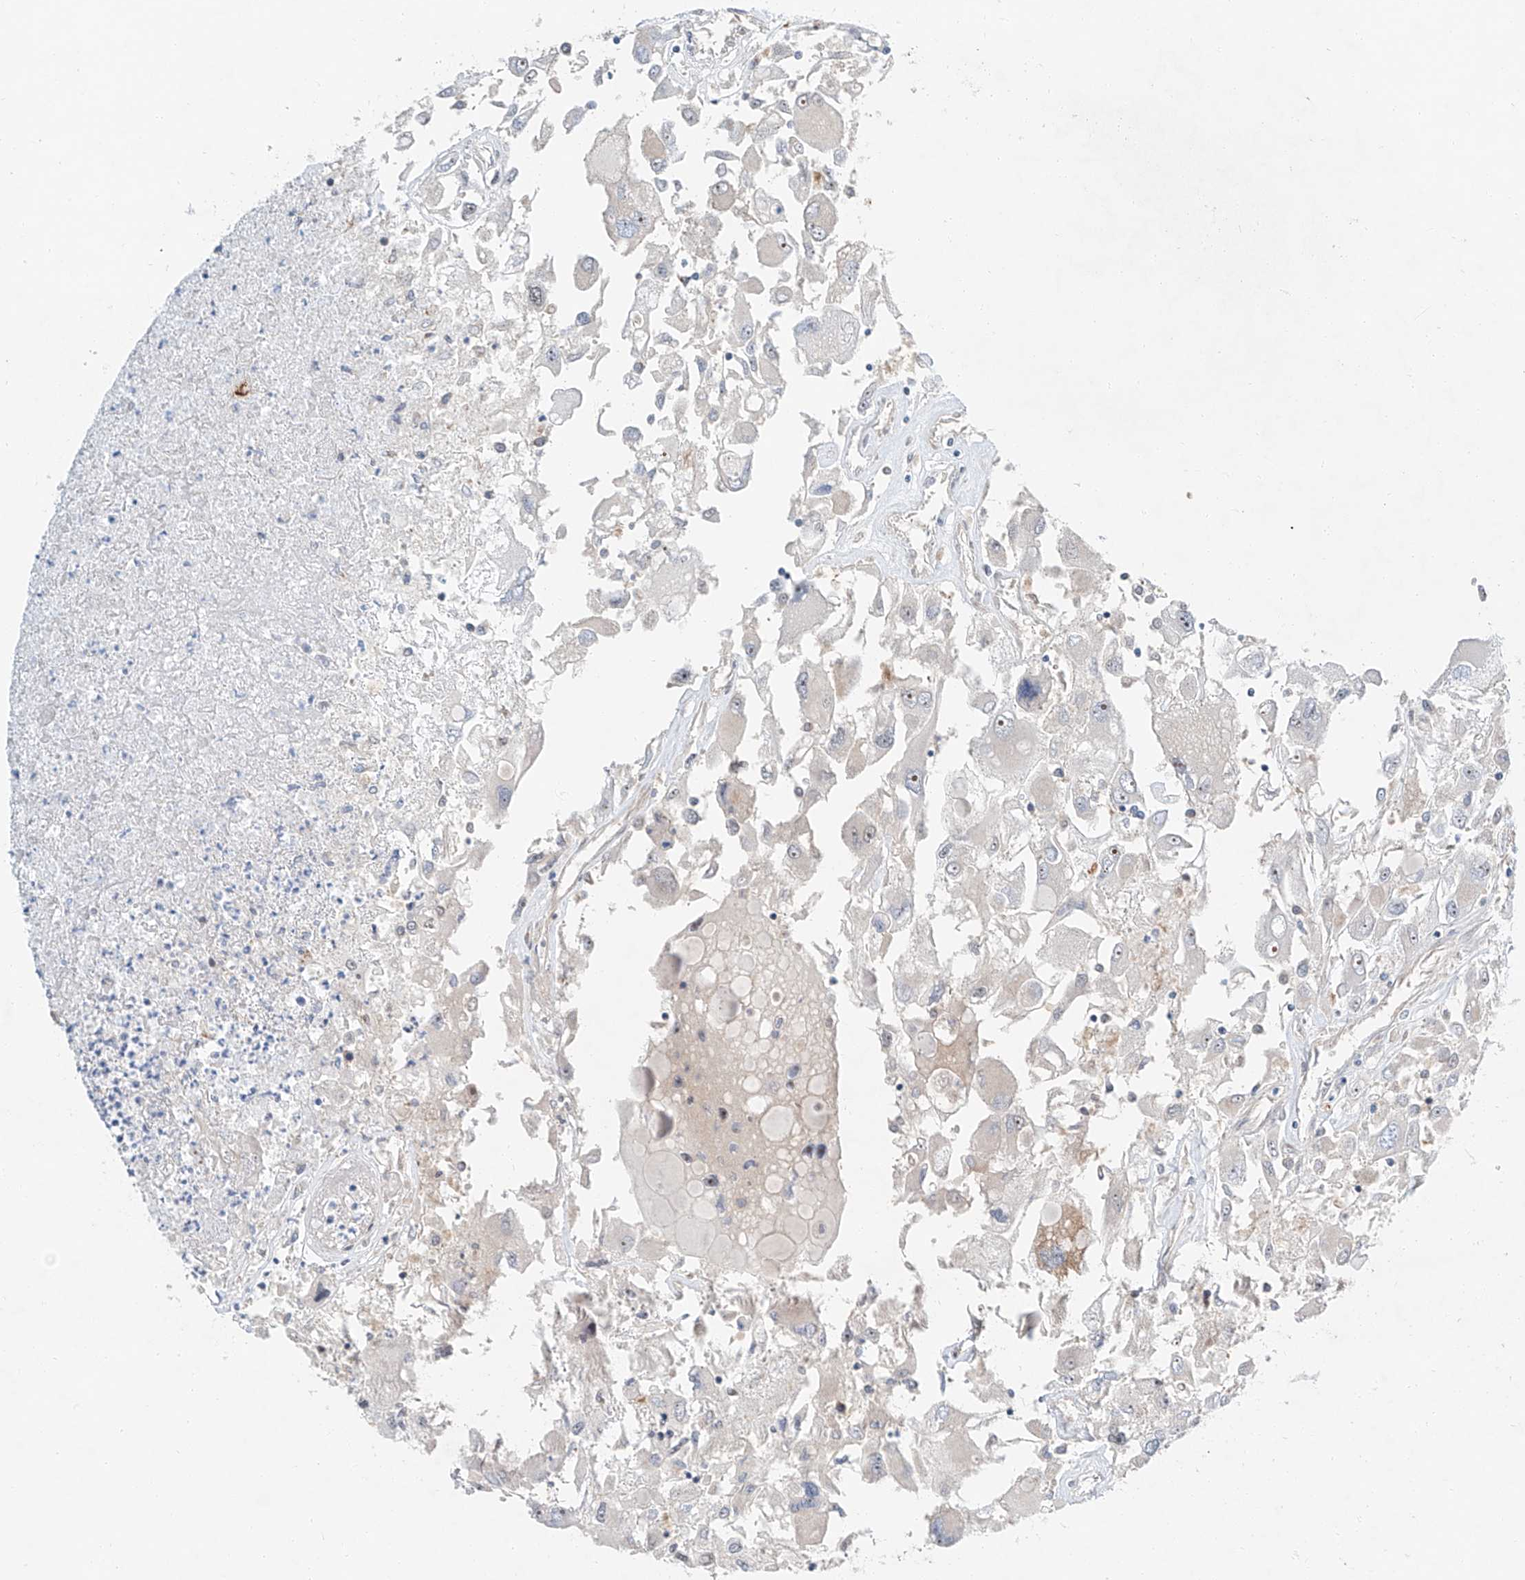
{"staining": {"intensity": "negative", "quantity": "none", "location": "none"}, "tissue": "renal cancer", "cell_type": "Tumor cells", "image_type": "cancer", "snomed": [{"axis": "morphology", "description": "Adenocarcinoma, NOS"}, {"axis": "topography", "description": "Kidney"}], "caption": "An immunohistochemistry histopathology image of renal cancer (adenocarcinoma) is shown. There is no staining in tumor cells of renal cancer (adenocarcinoma).", "gene": "CLDND1", "patient": {"sex": "female", "age": 52}}